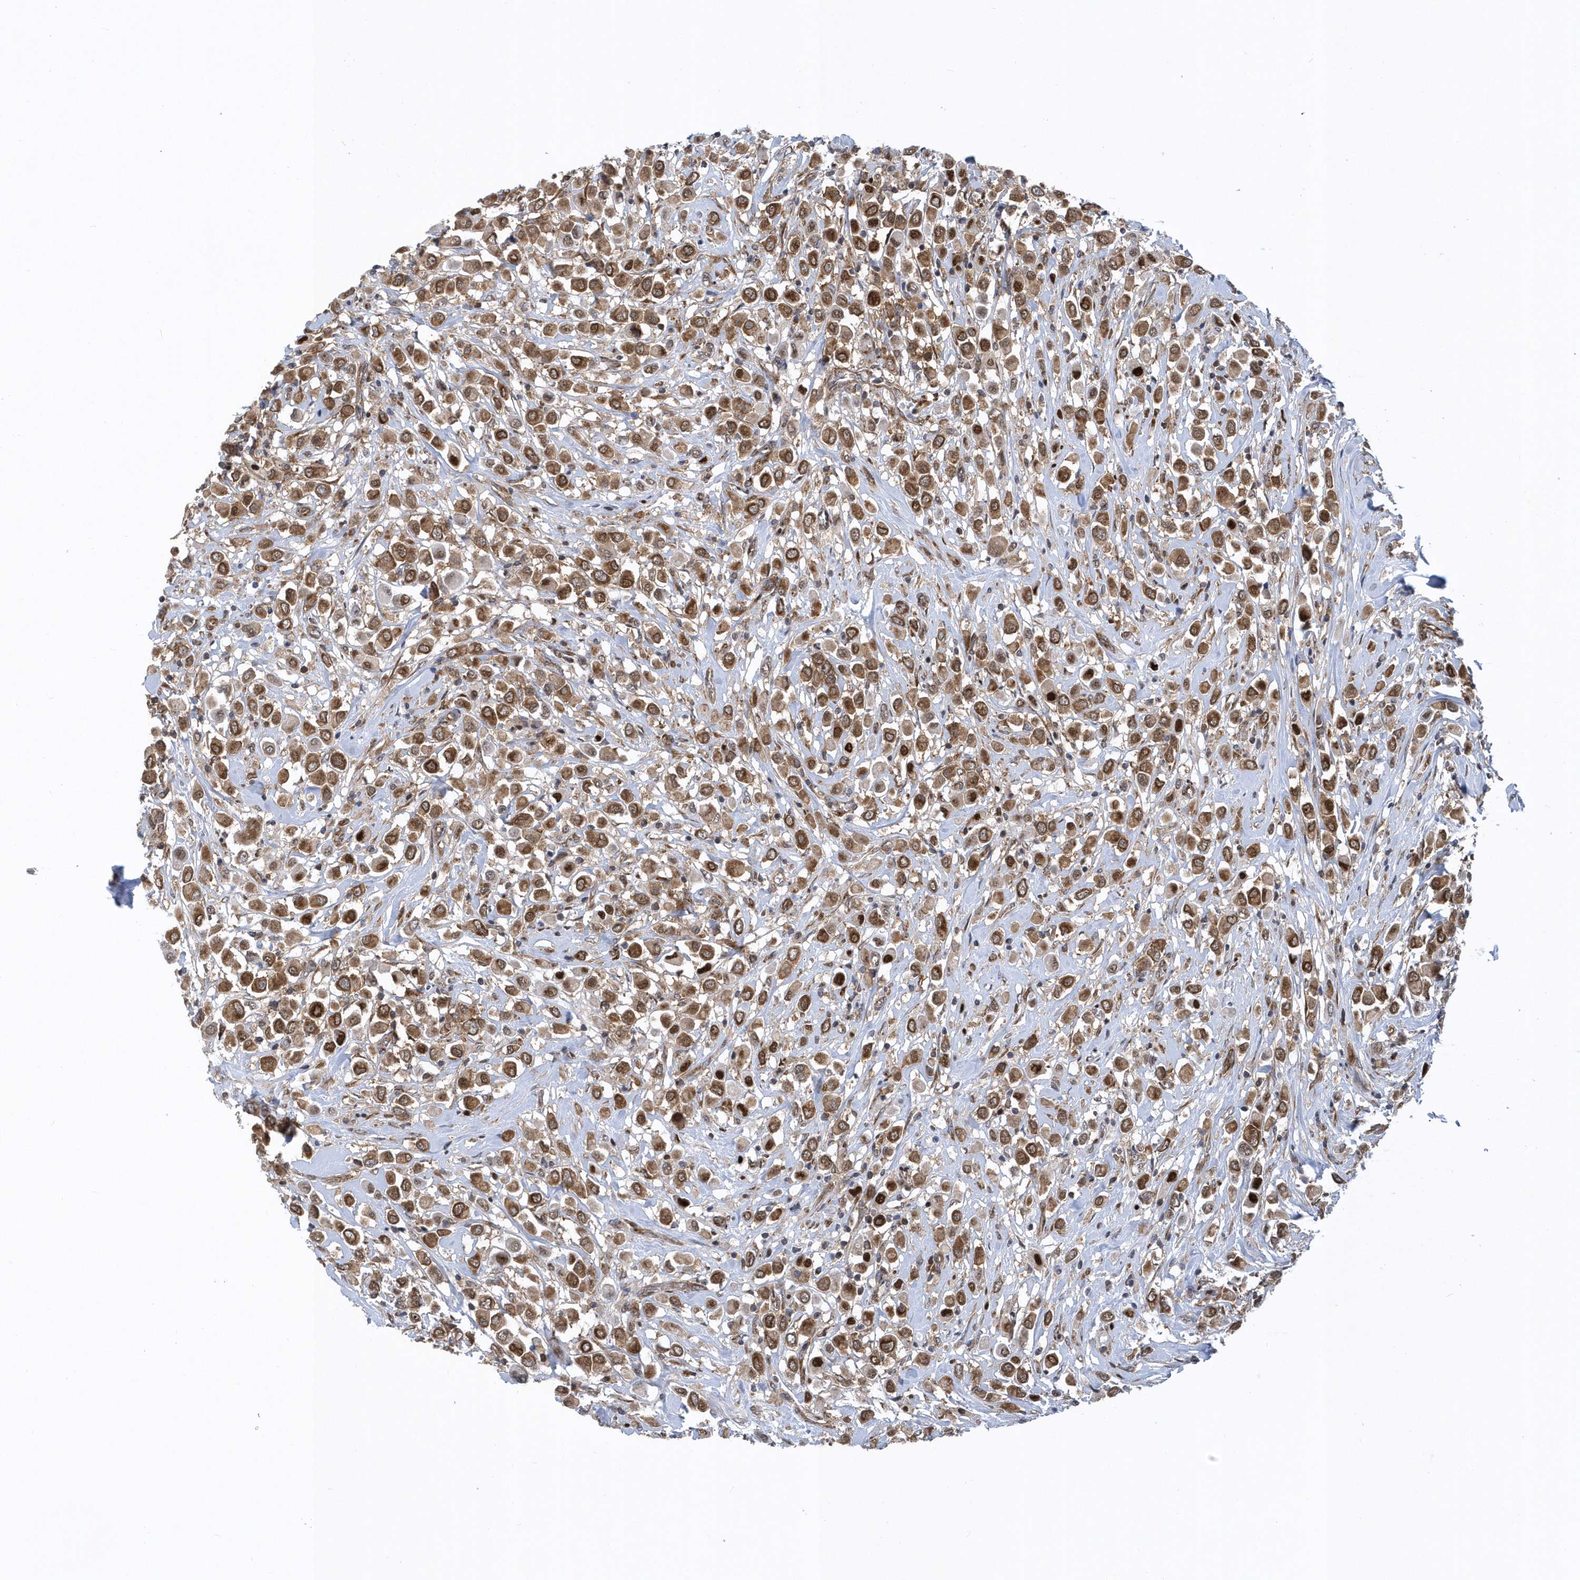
{"staining": {"intensity": "strong", "quantity": "25%-75%", "location": "cytoplasmic/membranous,nuclear"}, "tissue": "breast cancer", "cell_type": "Tumor cells", "image_type": "cancer", "snomed": [{"axis": "morphology", "description": "Duct carcinoma"}, {"axis": "topography", "description": "Breast"}], "caption": "IHC staining of intraductal carcinoma (breast), which reveals high levels of strong cytoplasmic/membranous and nuclear expression in approximately 25%-75% of tumor cells indicating strong cytoplasmic/membranous and nuclear protein staining. The staining was performed using DAB (brown) for protein detection and nuclei were counterstained in hematoxylin (blue).", "gene": "PHF1", "patient": {"sex": "female", "age": 61}}